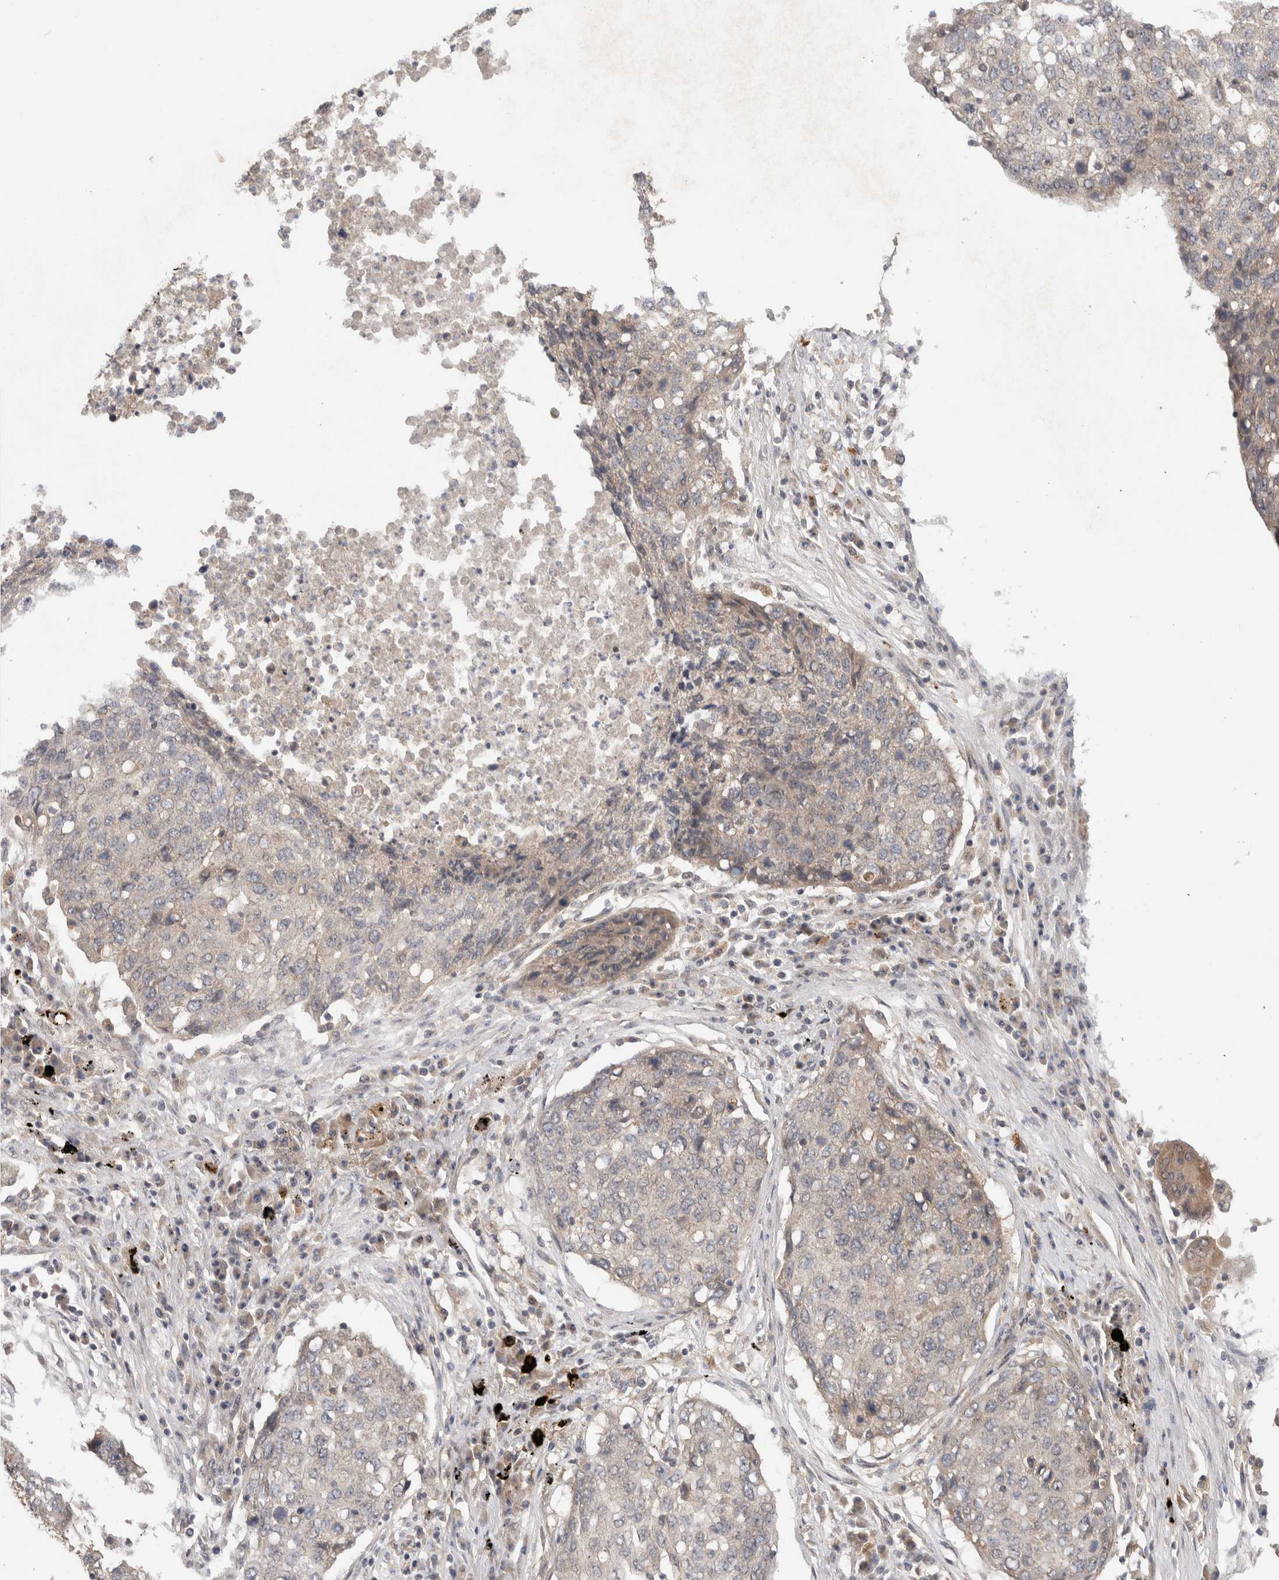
{"staining": {"intensity": "weak", "quantity": "<25%", "location": "cytoplasmic/membranous"}, "tissue": "lung cancer", "cell_type": "Tumor cells", "image_type": "cancer", "snomed": [{"axis": "morphology", "description": "Squamous cell carcinoma, NOS"}, {"axis": "topography", "description": "Lung"}], "caption": "This histopathology image is of lung cancer stained with immunohistochemistry (IHC) to label a protein in brown with the nuclei are counter-stained blue. There is no expression in tumor cells. (Immunohistochemistry, brightfield microscopy, high magnification).", "gene": "KCNJ5", "patient": {"sex": "female", "age": 63}}